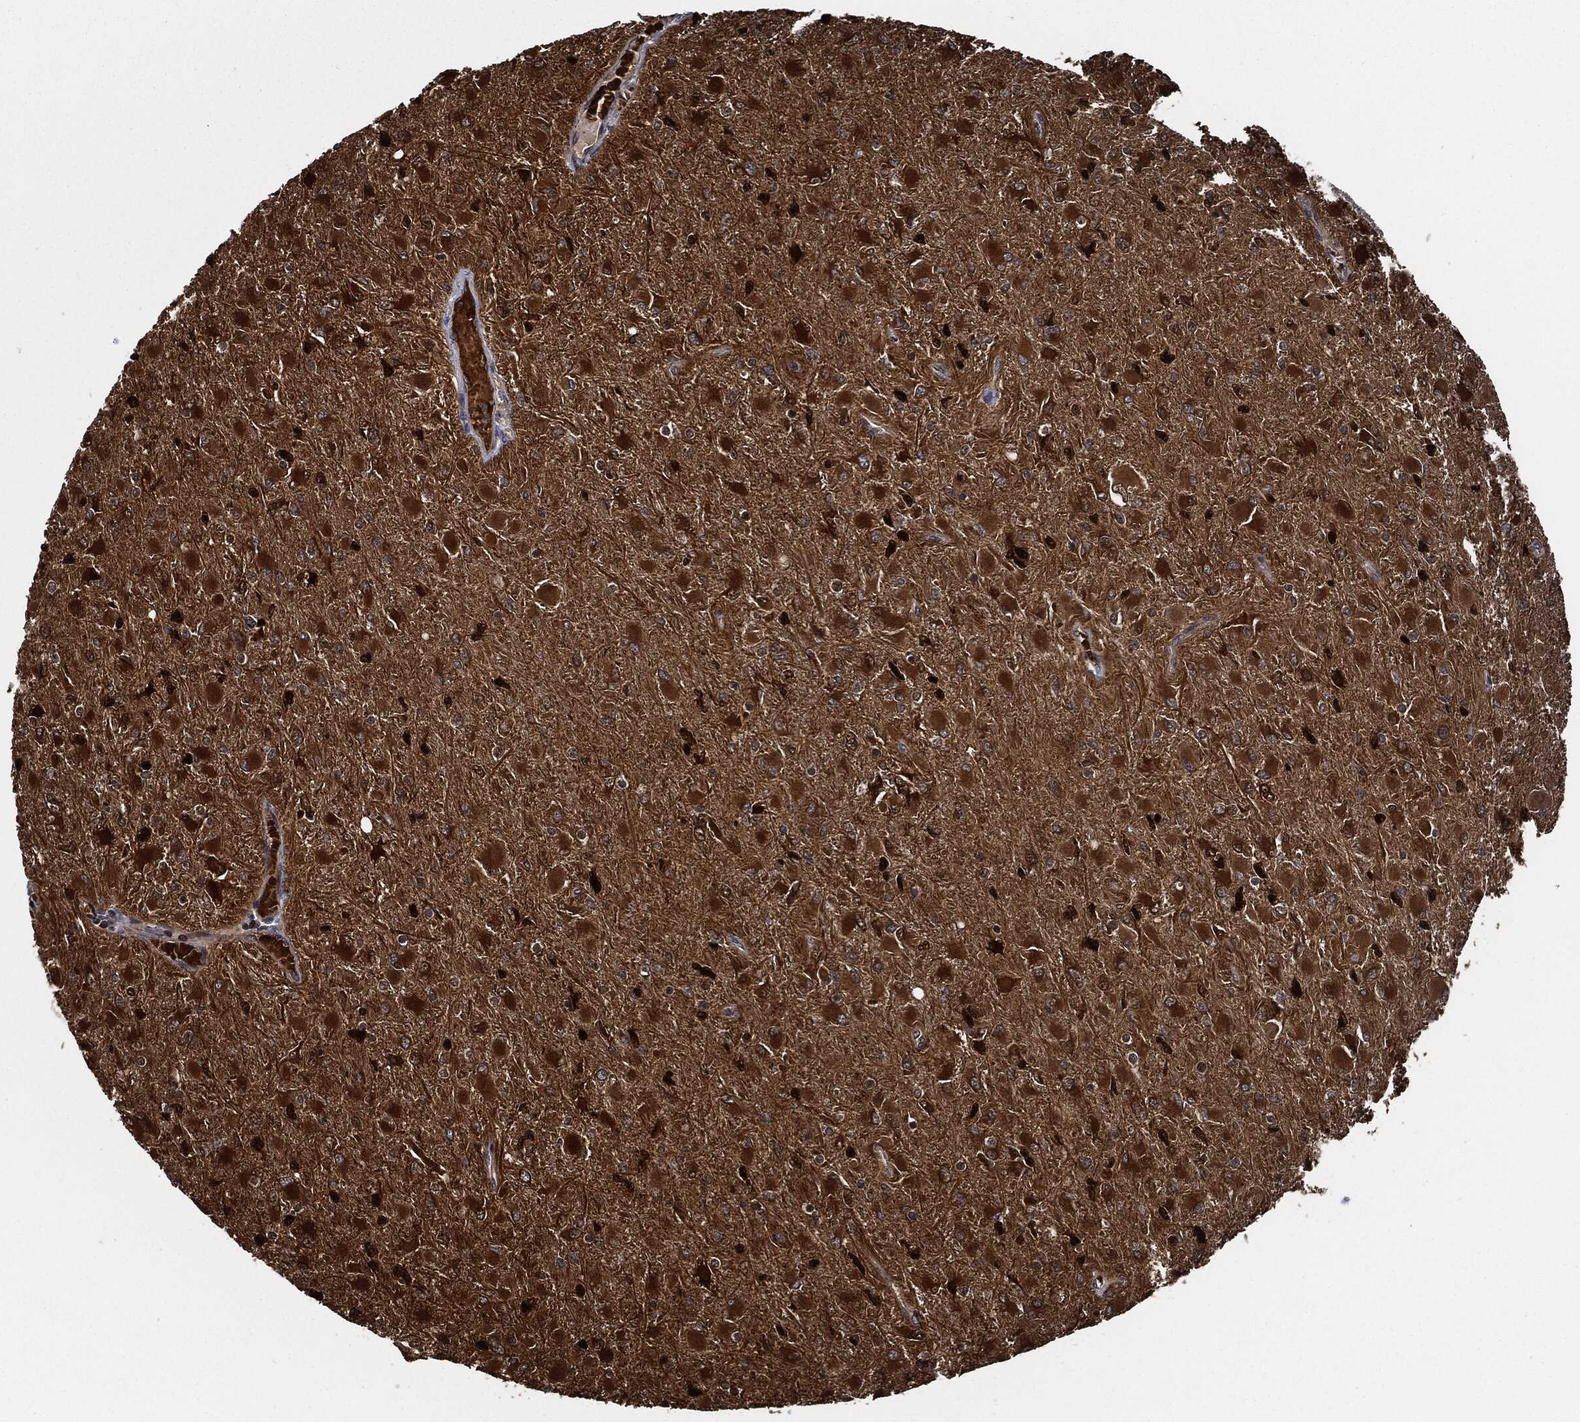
{"staining": {"intensity": "strong", "quantity": ">75%", "location": "cytoplasmic/membranous"}, "tissue": "glioma", "cell_type": "Tumor cells", "image_type": "cancer", "snomed": [{"axis": "morphology", "description": "Glioma, malignant, High grade"}, {"axis": "topography", "description": "Cerebral cortex"}], "caption": "This photomicrograph reveals immunohistochemistry staining of human malignant glioma (high-grade), with high strong cytoplasmic/membranous expression in about >75% of tumor cells.", "gene": "PRDX2", "patient": {"sex": "female", "age": 36}}